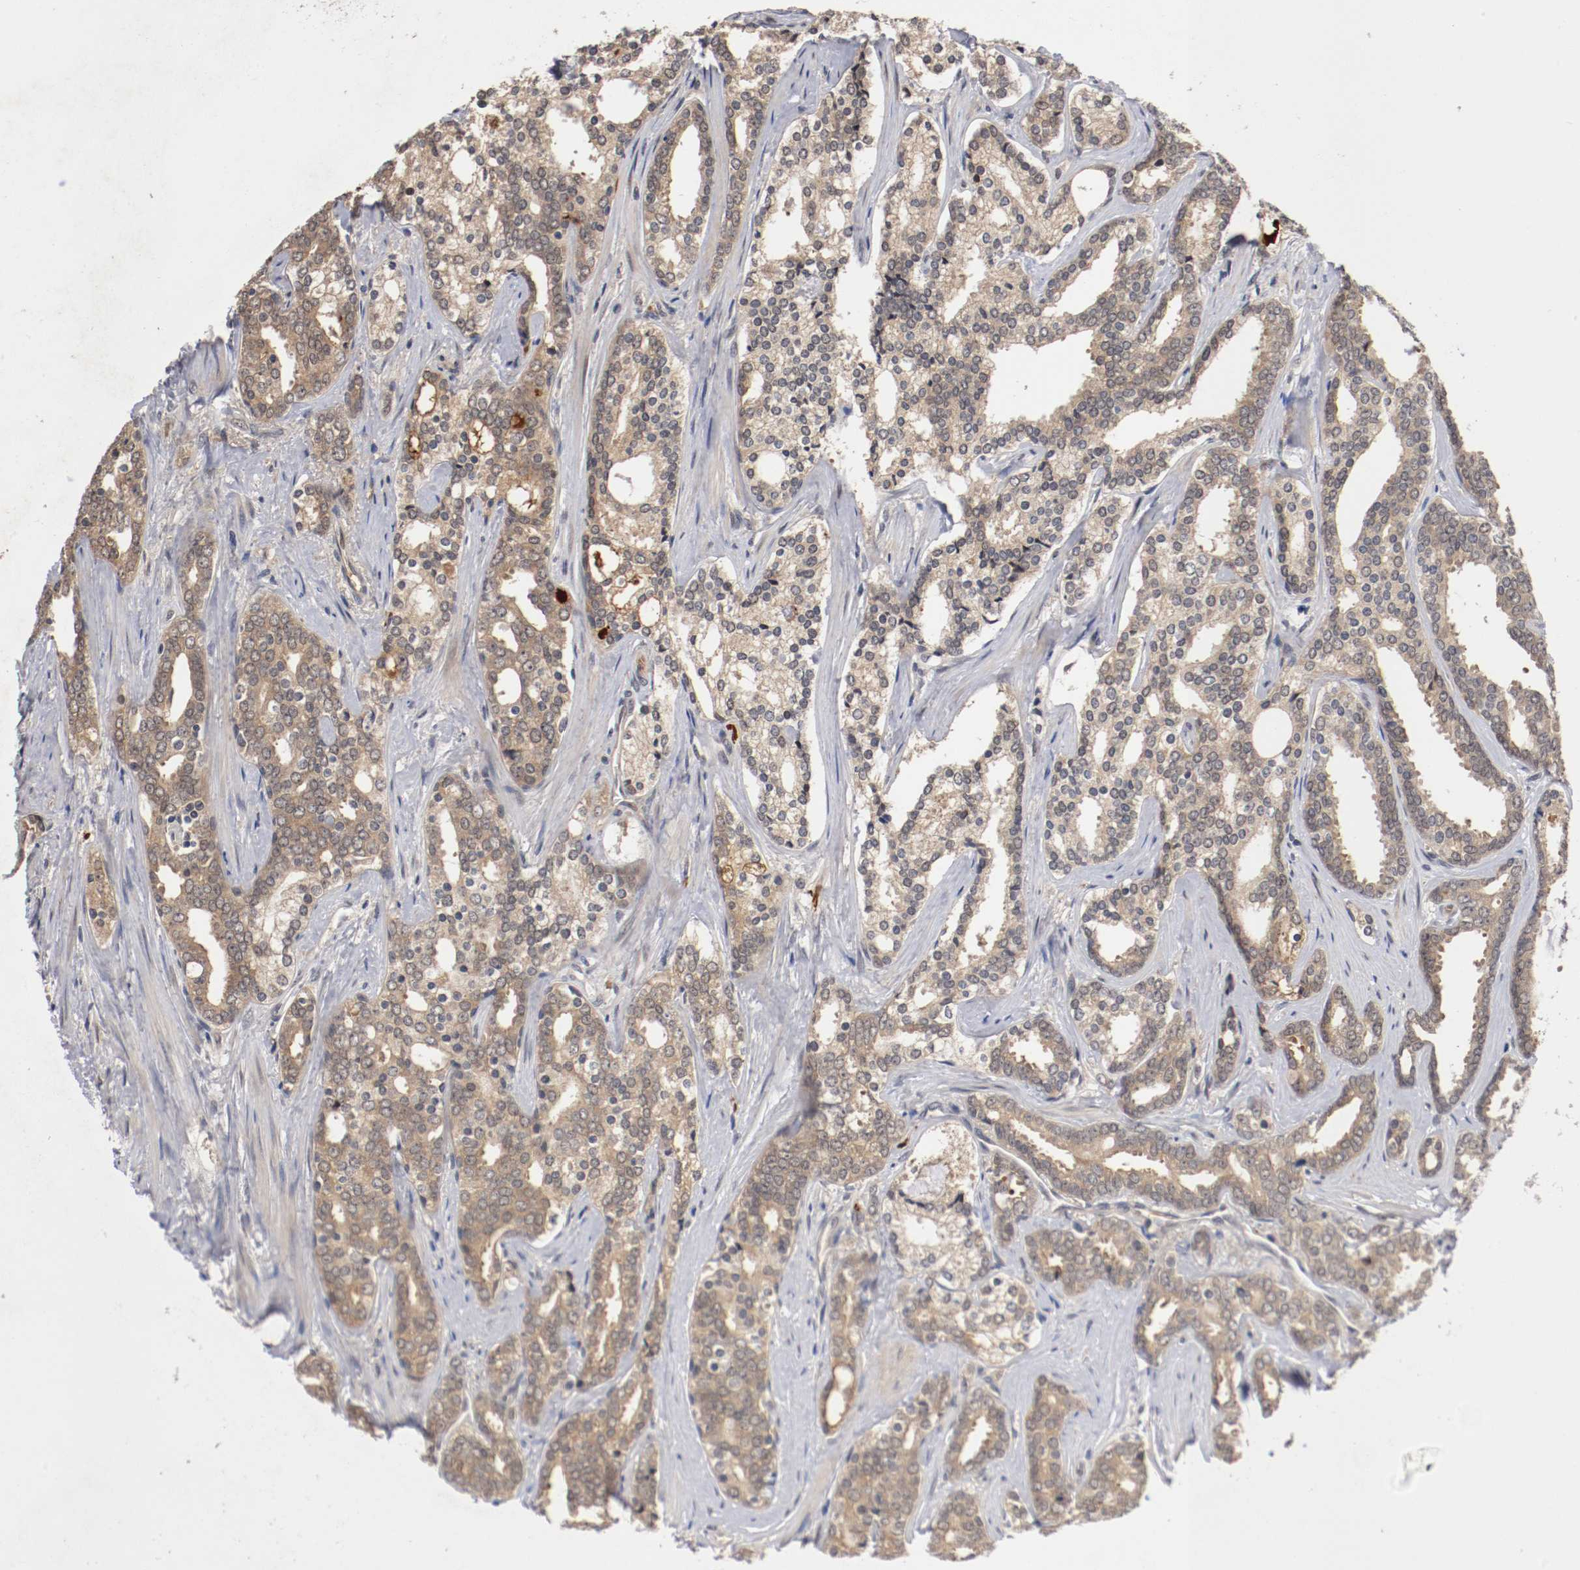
{"staining": {"intensity": "weak", "quantity": ">75%", "location": "cytoplasmic/membranous"}, "tissue": "prostate cancer", "cell_type": "Tumor cells", "image_type": "cancer", "snomed": [{"axis": "morphology", "description": "Adenocarcinoma, High grade"}, {"axis": "topography", "description": "Prostate"}], "caption": "The photomicrograph displays a brown stain indicating the presence of a protein in the cytoplasmic/membranous of tumor cells in prostate cancer (adenocarcinoma (high-grade)). The staining was performed using DAB (3,3'-diaminobenzidine) to visualize the protein expression in brown, while the nuclei were stained in blue with hematoxylin (Magnification: 20x).", "gene": "DNMT3B", "patient": {"sex": "male", "age": 67}}